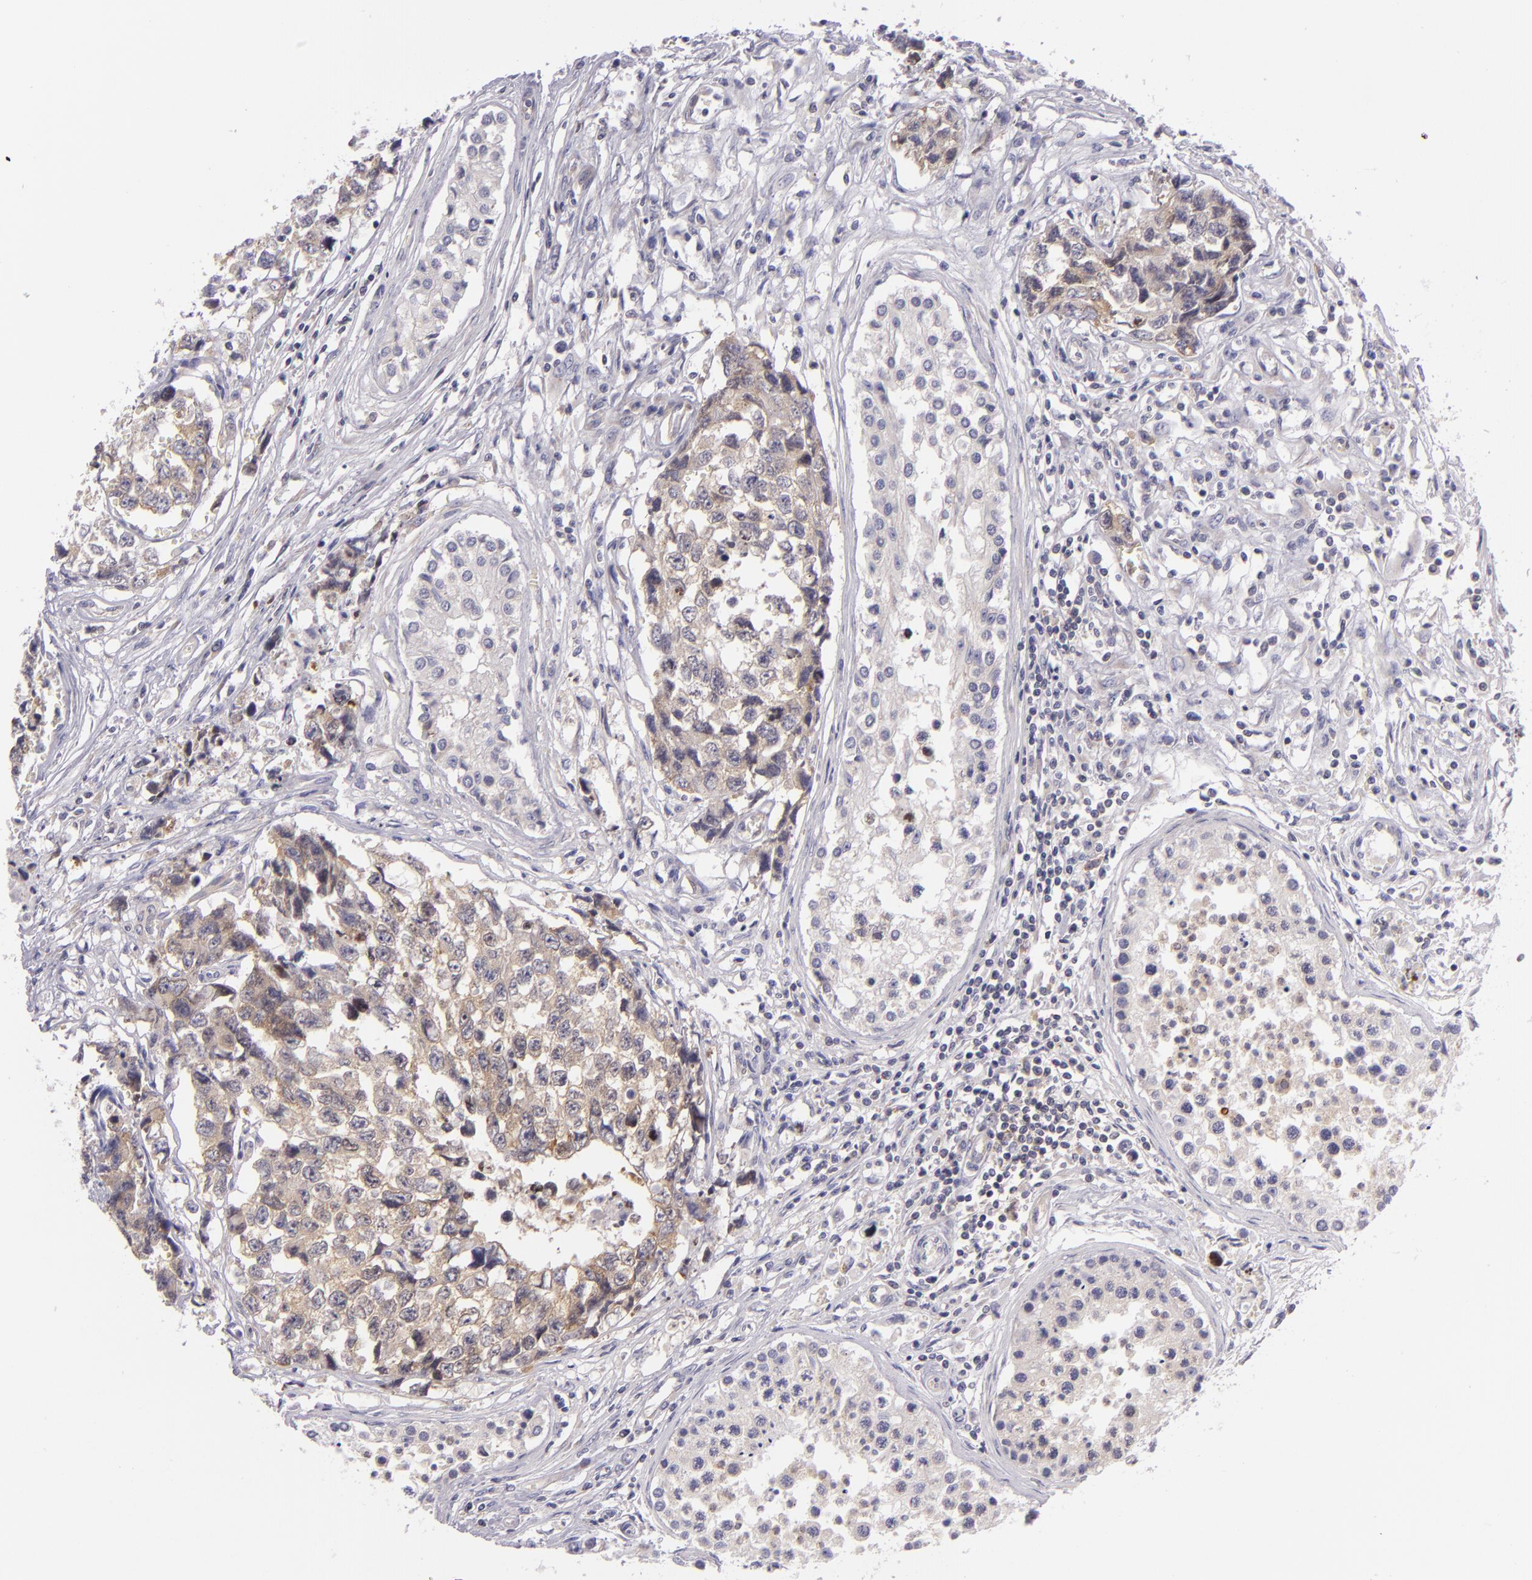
{"staining": {"intensity": "moderate", "quantity": "25%-75%", "location": "cytoplasmic/membranous"}, "tissue": "testis cancer", "cell_type": "Tumor cells", "image_type": "cancer", "snomed": [{"axis": "morphology", "description": "Carcinoma, Embryonal, NOS"}, {"axis": "topography", "description": "Testis"}], "caption": "About 25%-75% of tumor cells in testis cancer exhibit moderate cytoplasmic/membranous protein positivity as visualized by brown immunohistochemical staining.", "gene": "UPF3B", "patient": {"sex": "male", "age": 31}}